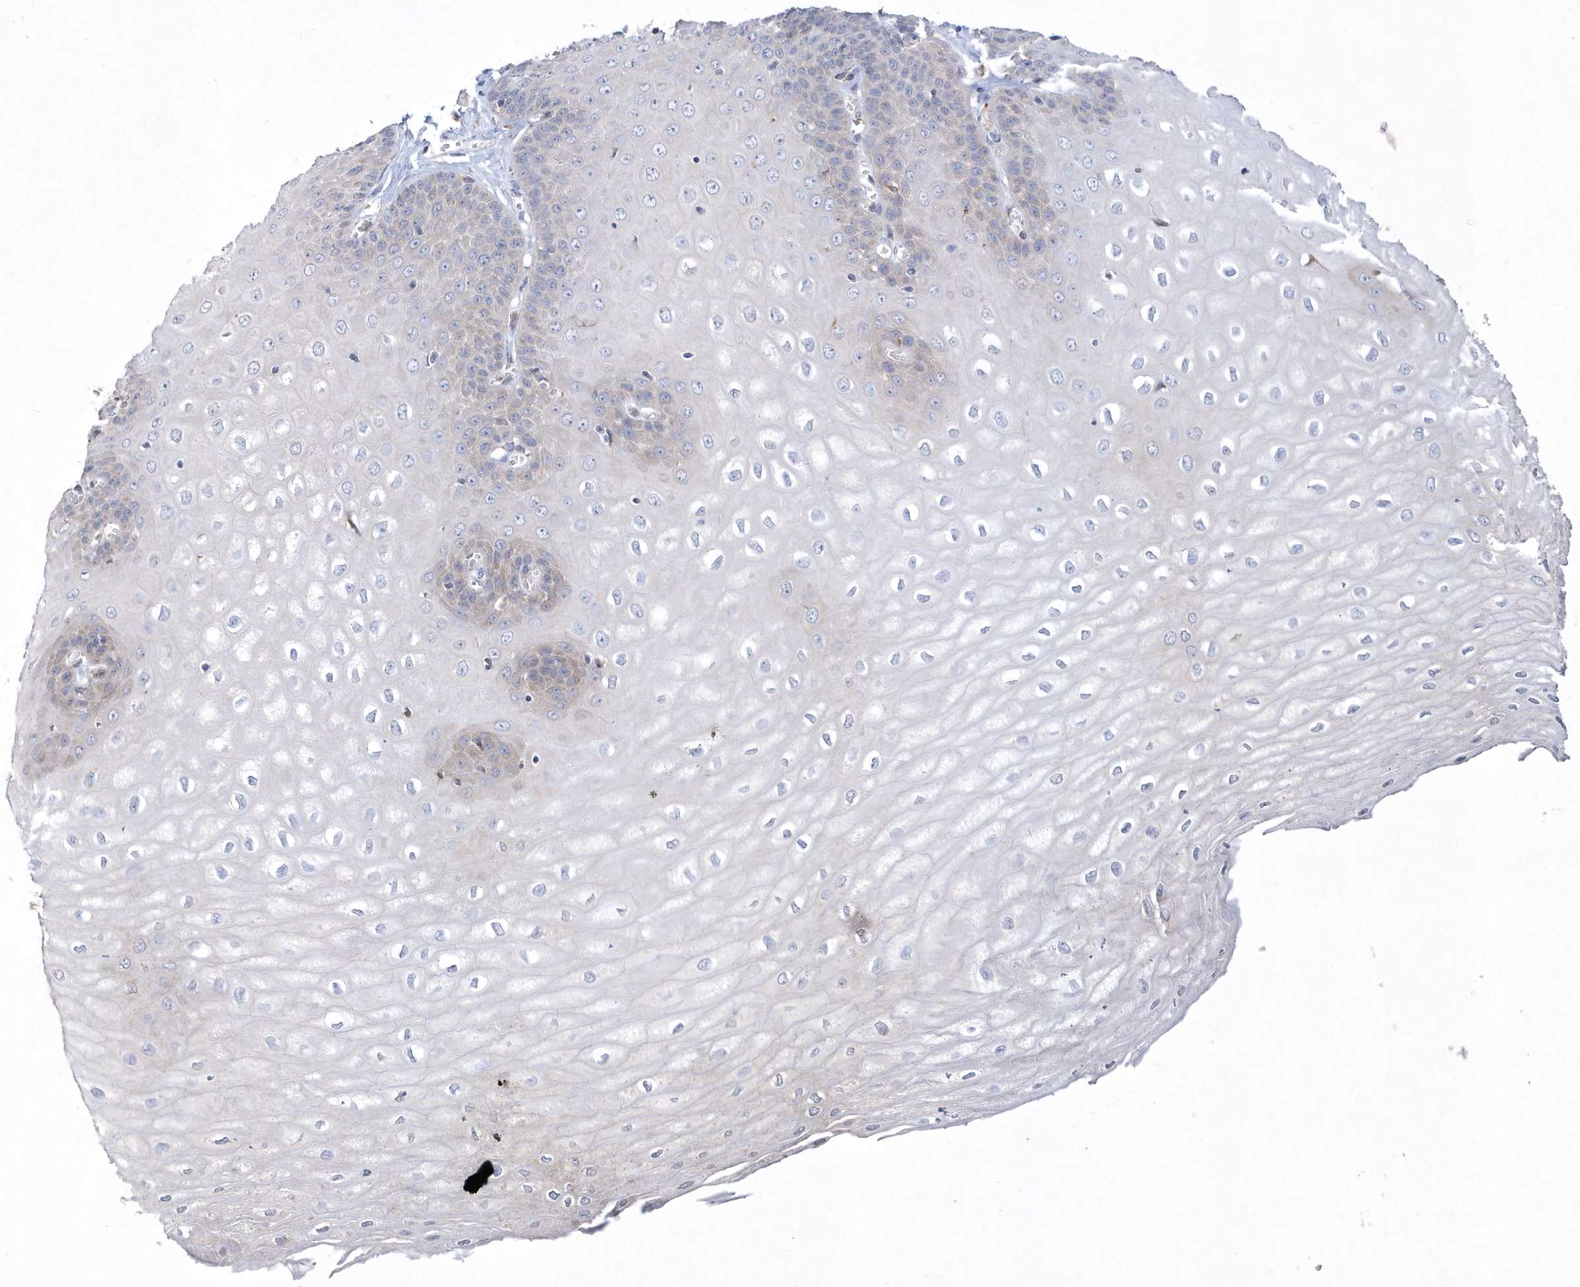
{"staining": {"intensity": "moderate", "quantity": "<25%", "location": "cytoplasmic/membranous"}, "tissue": "esophagus", "cell_type": "Squamous epithelial cells", "image_type": "normal", "snomed": [{"axis": "morphology", "description": "Normal tissue, NOS"}, {"axis": "topography", "description": "Esophagus"}], "caption": "Brown immunohistochemical staining in normal esophagus displays moderate cytoplasmic/membranous staining in about <25% of squamous epithelial cells.", "gene": "DGAT1", "patient": {"sex": "male", "age": 60}}